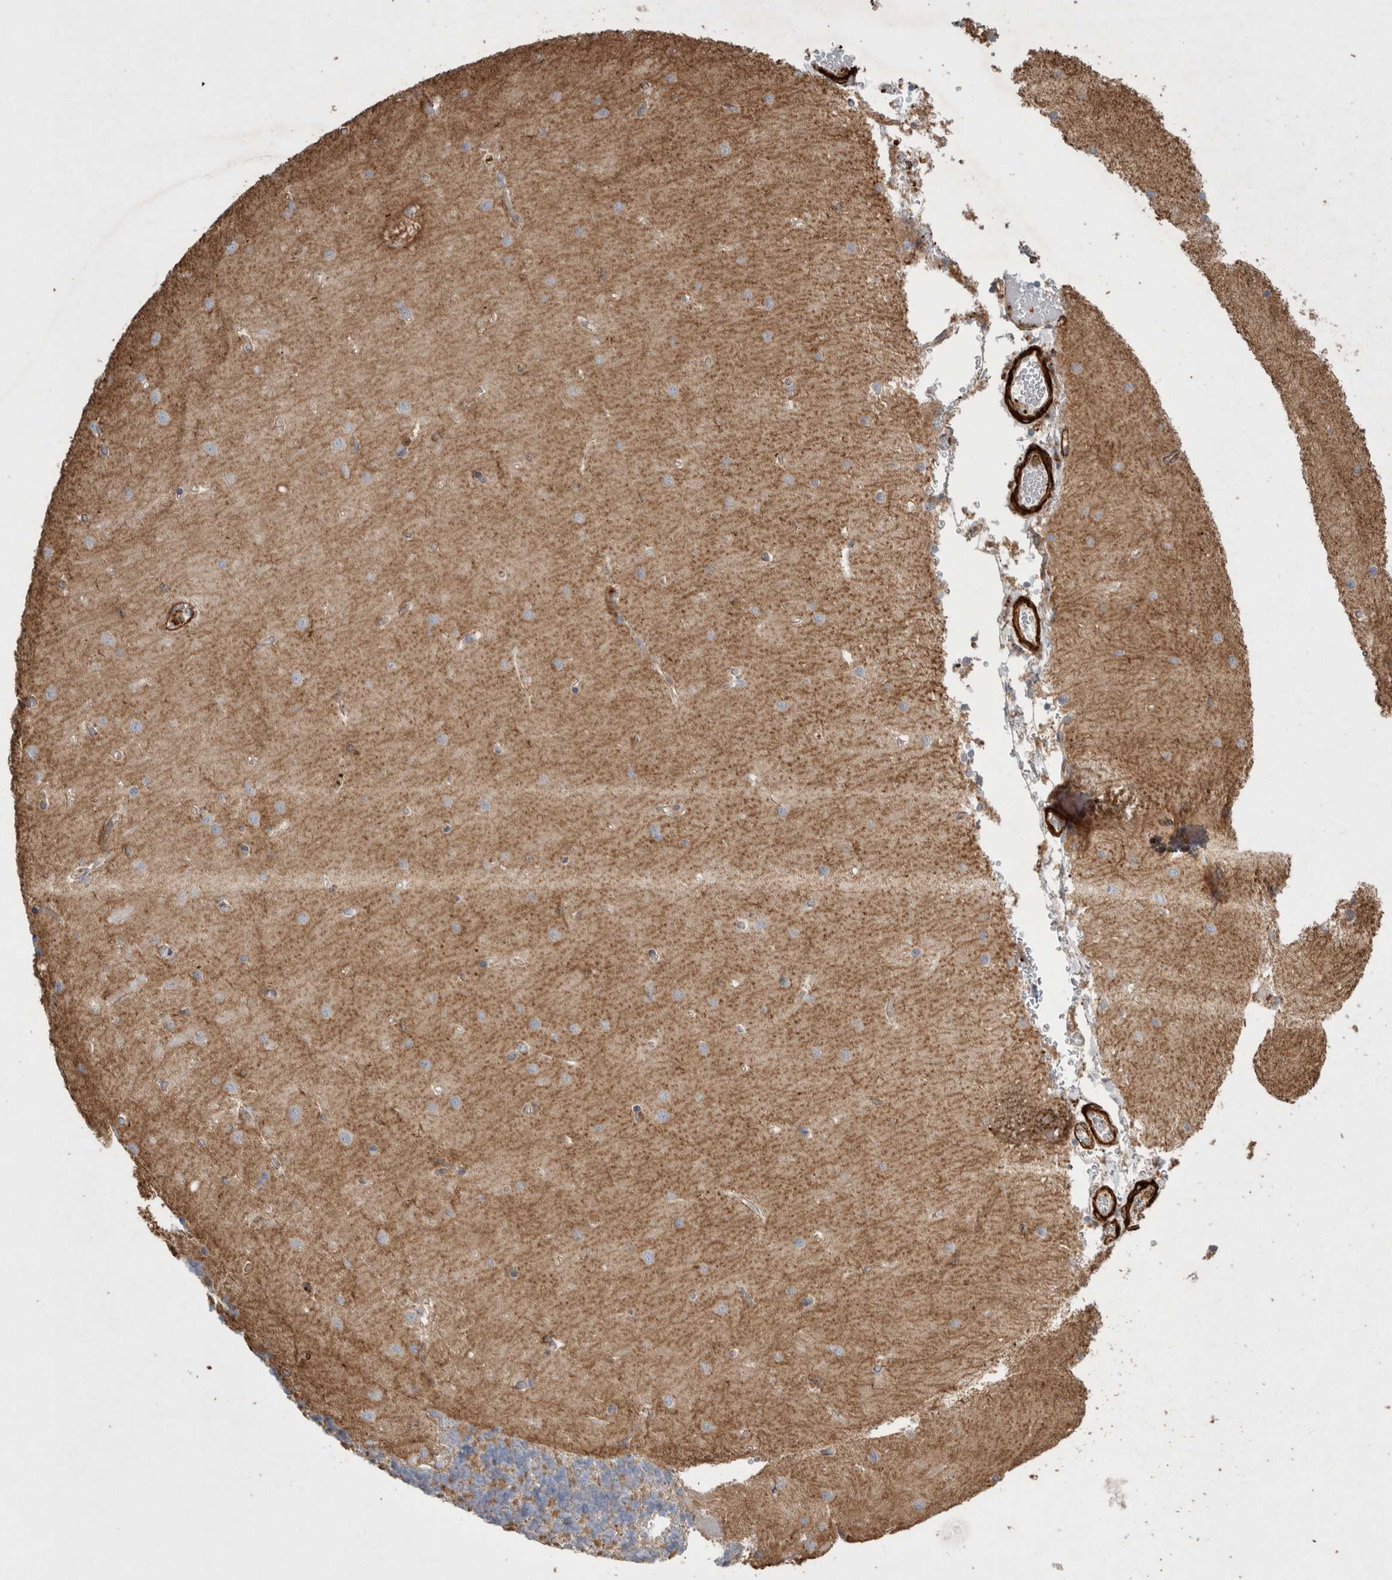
{"staining": {"intensity": "moderate", "quantity": "25%-75%", "location": "cytoplasmic/membranous"}, "tissue": "cerebellum", "cell_type": "Cells in granular layer", "image_type": "normal", "snomed": [{"axis": "morphology", "description": "Normal tissue, NOS"}, {"axis": "topography", "description": "Cerebellum"}], "caption": "IHC photomicrograph of benign cerebellum stained for a protein (brown), which shows medium levels of moderate cytoplasmic/membranous positivity in approximately 25%-75% of cells in granular layer.", "gene": "GPER1", "patient": {"sex": "male", "age": 37}}